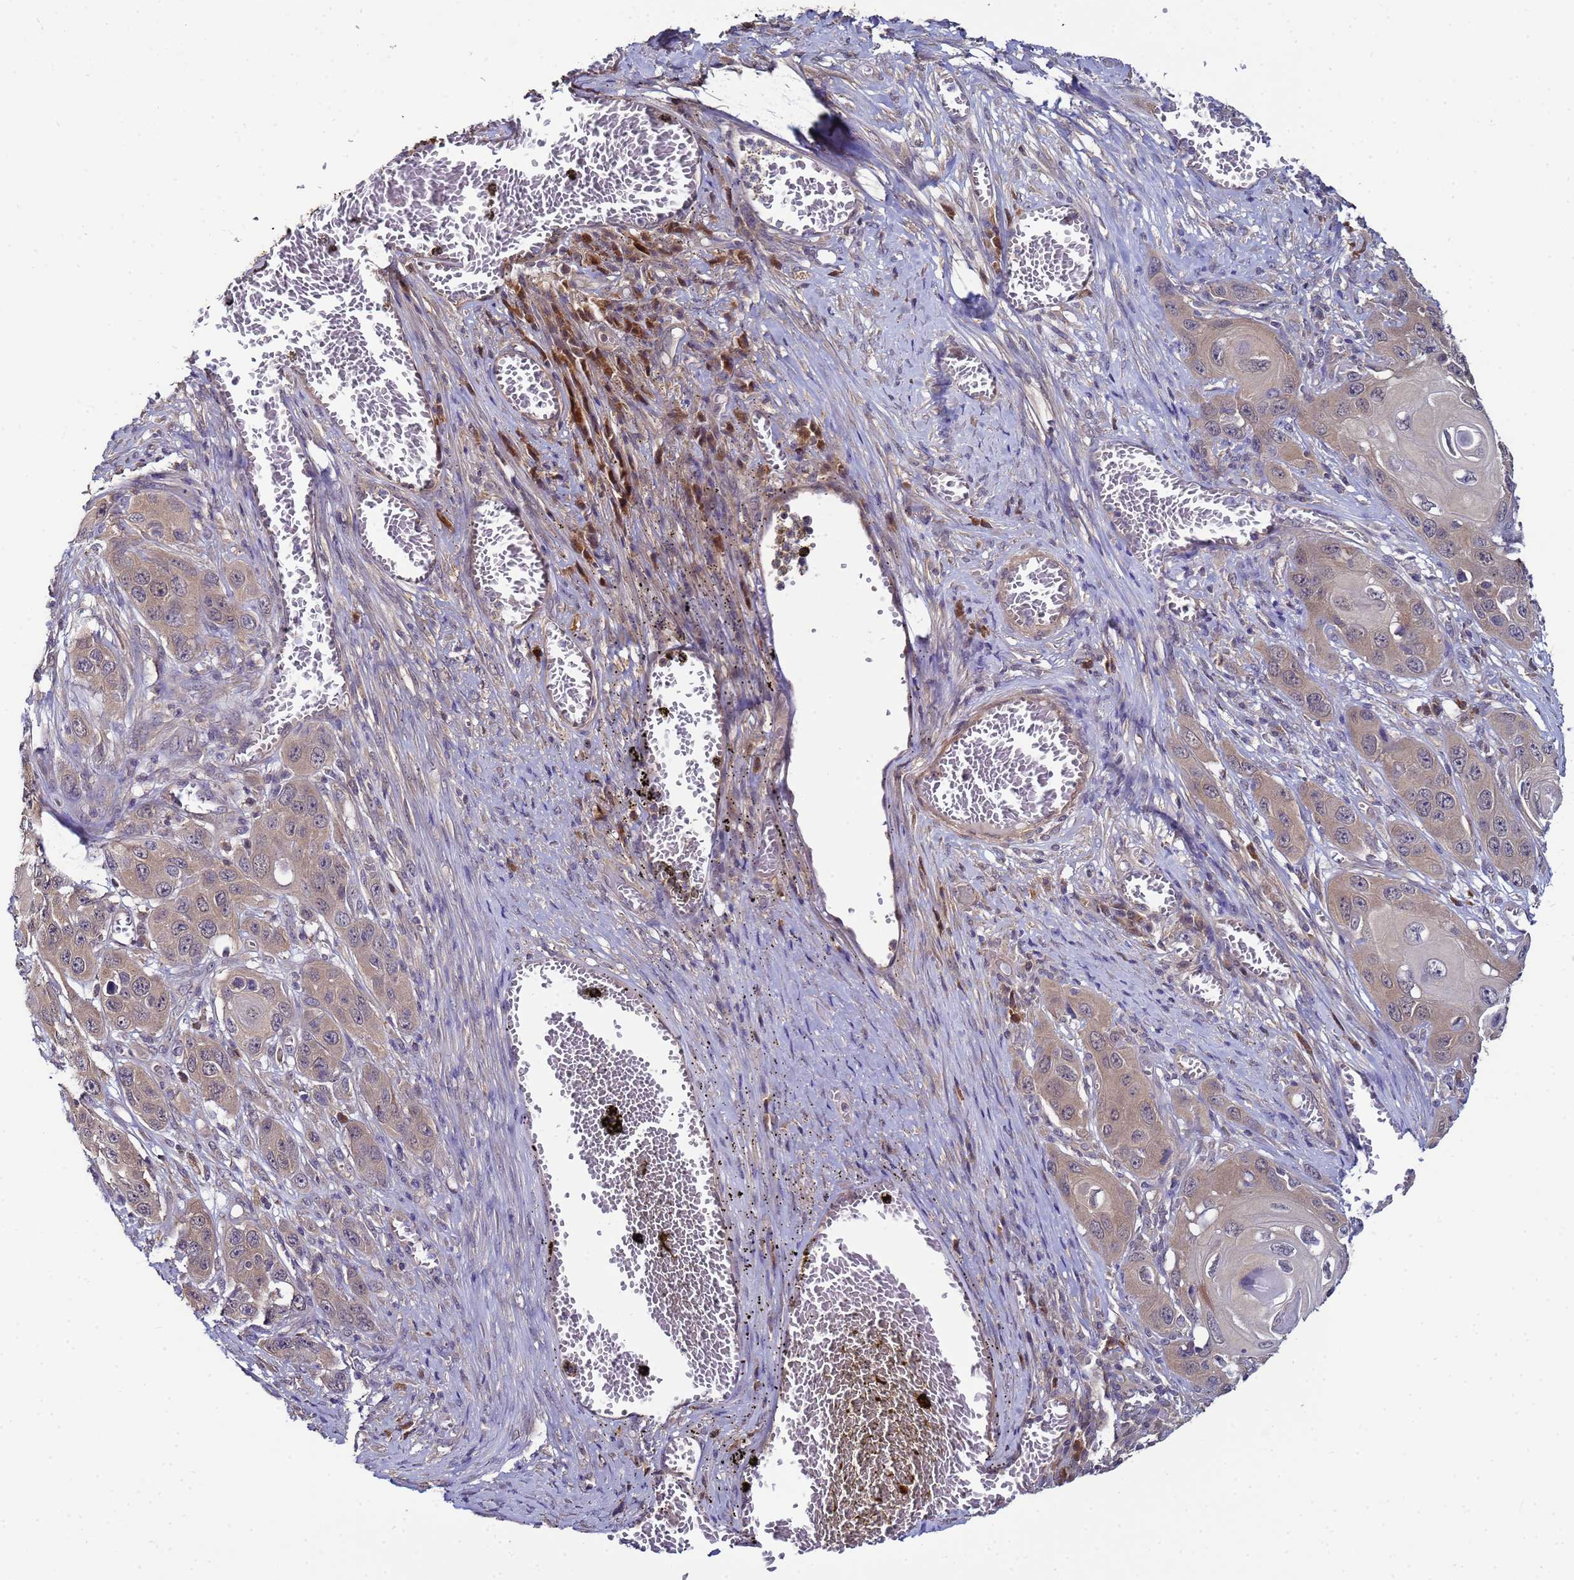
{"staining": {"intensity": "weak", "quantity": "25%-75%", "location": "cytoplasmic/membranous"}, "tissue": "skin cancer", "cell_type": "Tumor cells", "image_type": "cancer", "snomed": [{"axis": "morphology", "description": "Squamous cell carcinoma, NOS"}, {"axis": "topography", "description": "Skin"}], "caption": "Protein staining exhibits weak cytoplasmic/membranous expression in approximately 25%-75% of tumor cells in skin cancer.", "gene": "NAXE", "patient": {"sex": "male", "age": 55}}